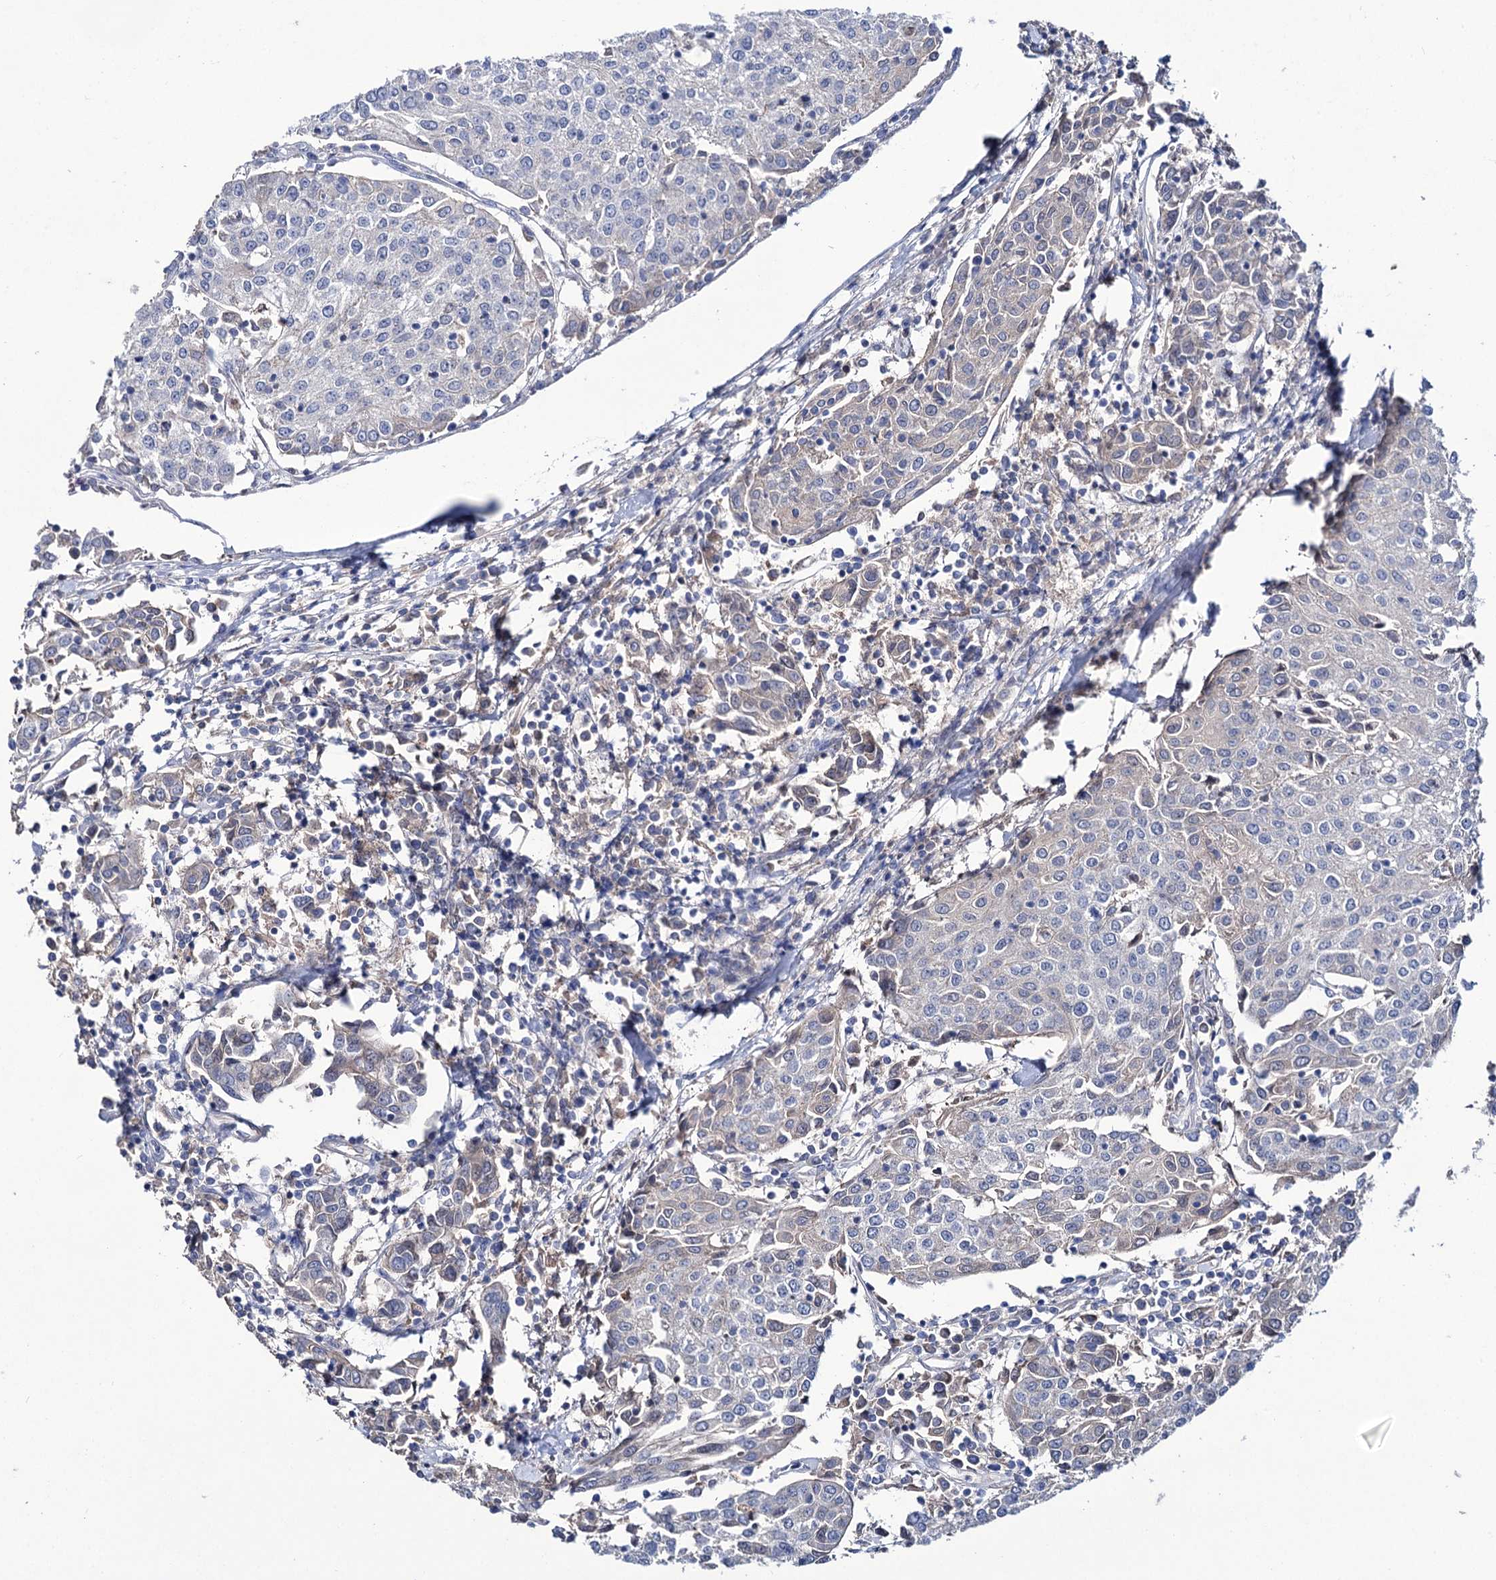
{"staining": {"intensity": "negative", "quantity": "none", "location": "none"}, "tissue": "urothelial cancer", "cell_type": "Tumor cells", "image_type": "cancer", "snomed": [{"axis": "morphology", "description": "Urothelial carcinoma, High grade"}, {"axis": "topography", "description": "Urinary bladder"}], "caption": "Immunohistochemistry micrograph of neoplastic tissue: urothelial cancer stained with DAB (3,3'-diaminobenzidine) shows no significant protein staining in tumor cells.", "gene": "PPP1R32", "patient": {"sex": "female", "age": 85}}